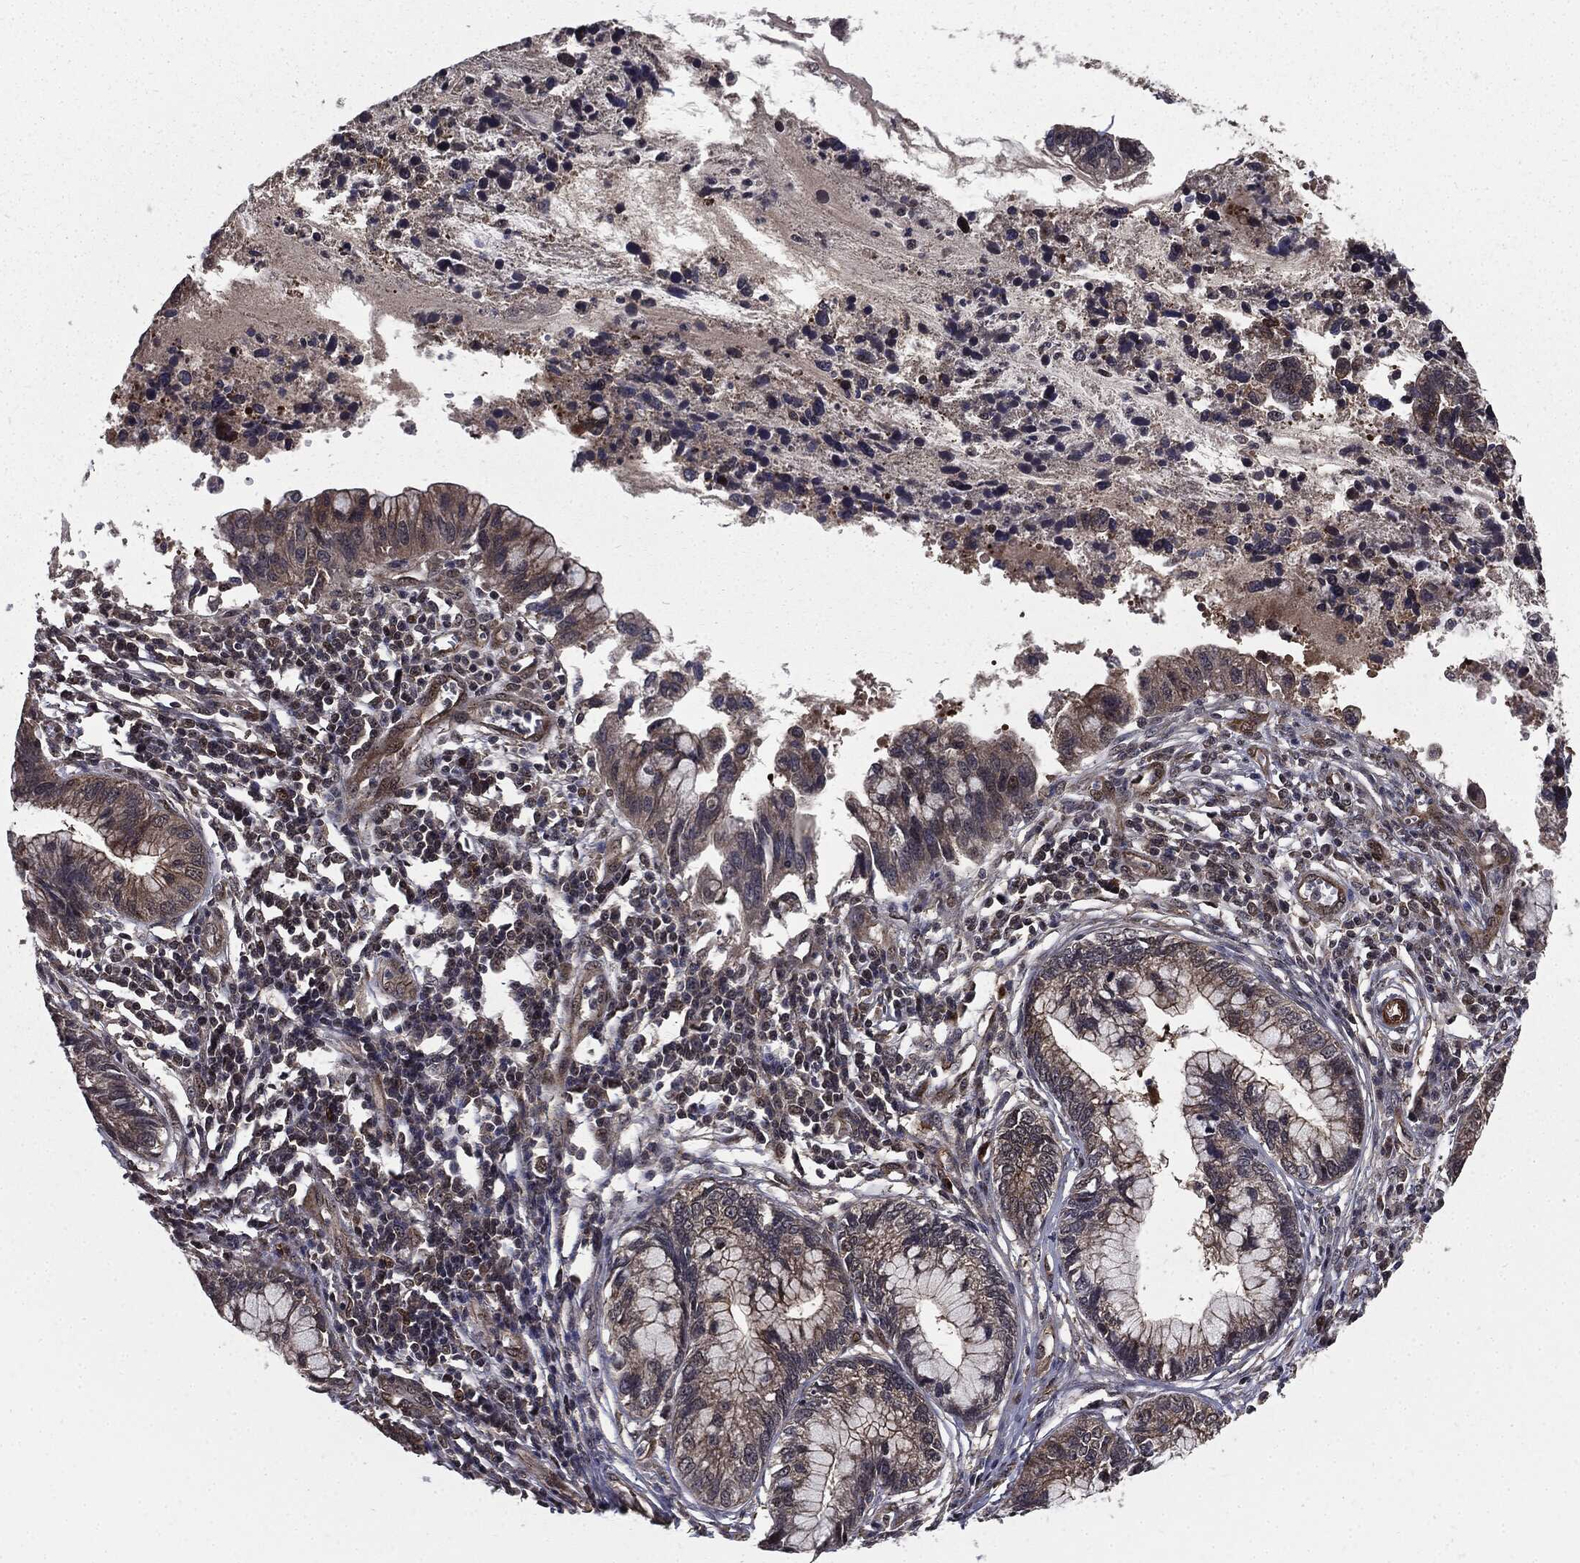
{"staining": {"intensity": "strong", "quantity": "25%-75%", "location": "cytoplasmic/membranous"}, "tissue": "cervical cancer", "cell_type": "Tumor cells", "image_type": "cancer", "snomed": [{"axis": "morphology", "description": "Adenocarcinoma, NOS"}, {"axis": "topography", "description": "Cervix"}], "caption": "A high amount of strong cytoplasmic/membranous positivity is seen in approximately 25%-75% of tumor cells in adenocarcinoma (cervical) tissue.", "gene": "PTPA", "patient": {"sex": "female", "age": 44}}